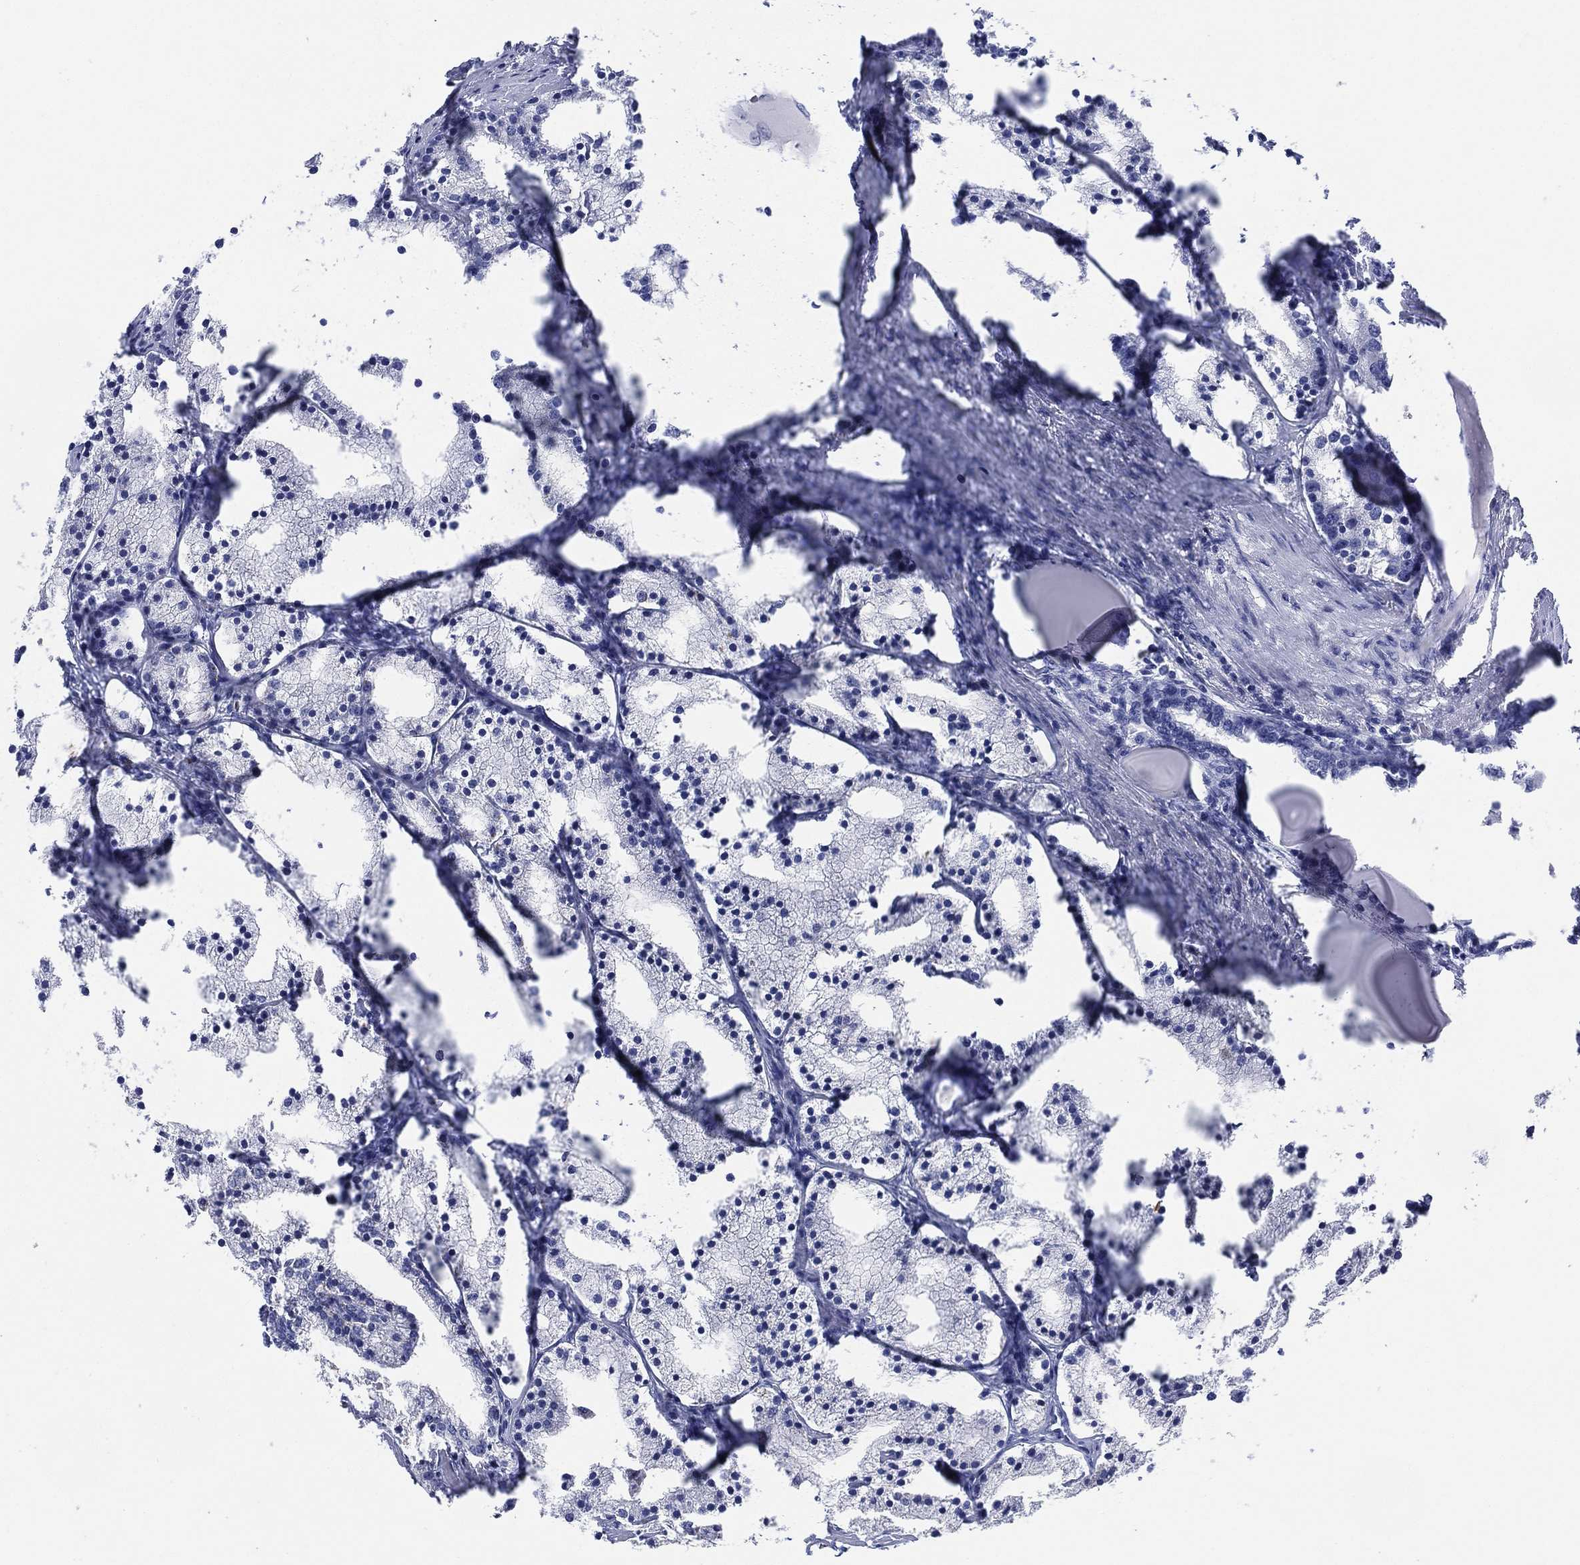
{"staining": {"intensity": "negative", "quantity": "none", "location": "none"}, "tissue": "prostate cancer", "cell_type": "Tumor cells", "image_type": "cancer", "snomed": [{"axis": "morphology", "description": "Adenocarcinoma, NOS"}, {"axis": "topography", "description": "Prostate"}], "caption": "The histopathology image exhibits no staining of tumor cells in prostate adenocarcinoma.", "gene": "SLC9C2", "patient": {"sex": "male", "age": 69}}